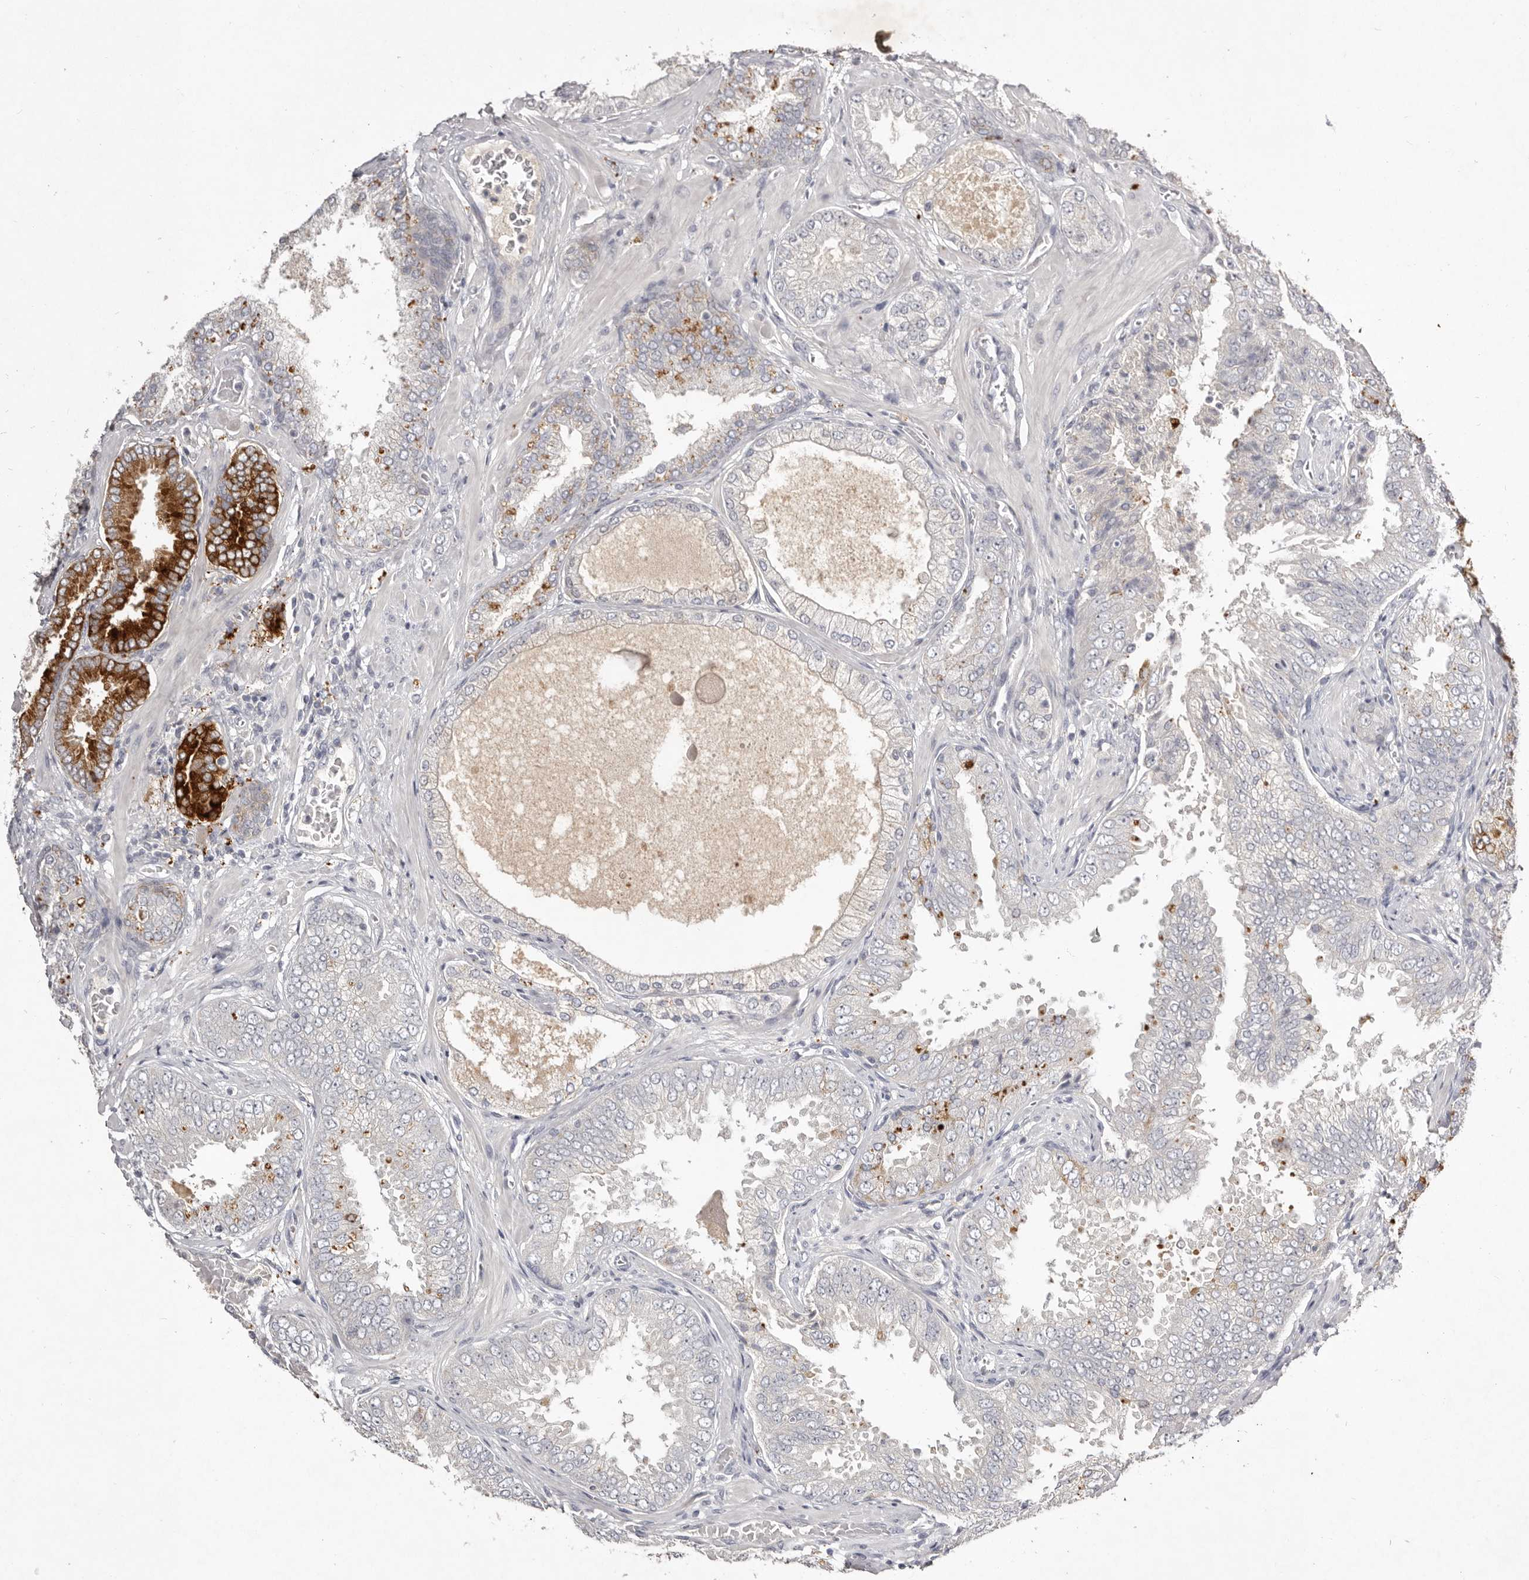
{"staining": {"intensity": "strong", "quantity": "<25%", "location": "cytoplasmic/membranous"}, "tissue": "prostate cancer", "cell_type": "Tumor cells", "image_type": "cancer", "snomed": [{"axis": "morphology", "description": "Adenocarcinoma, High grade"}, {"axis": "topography", "description": "Prostate"}], "caption": "Prostate adenocarcinoma (high-grade) tissue reveals strong cytoplasmic/membranous staining in approximately <25% of tumor cells", "gene": "SCUBE2", "patient": {"sex": "male", "age": 58}}